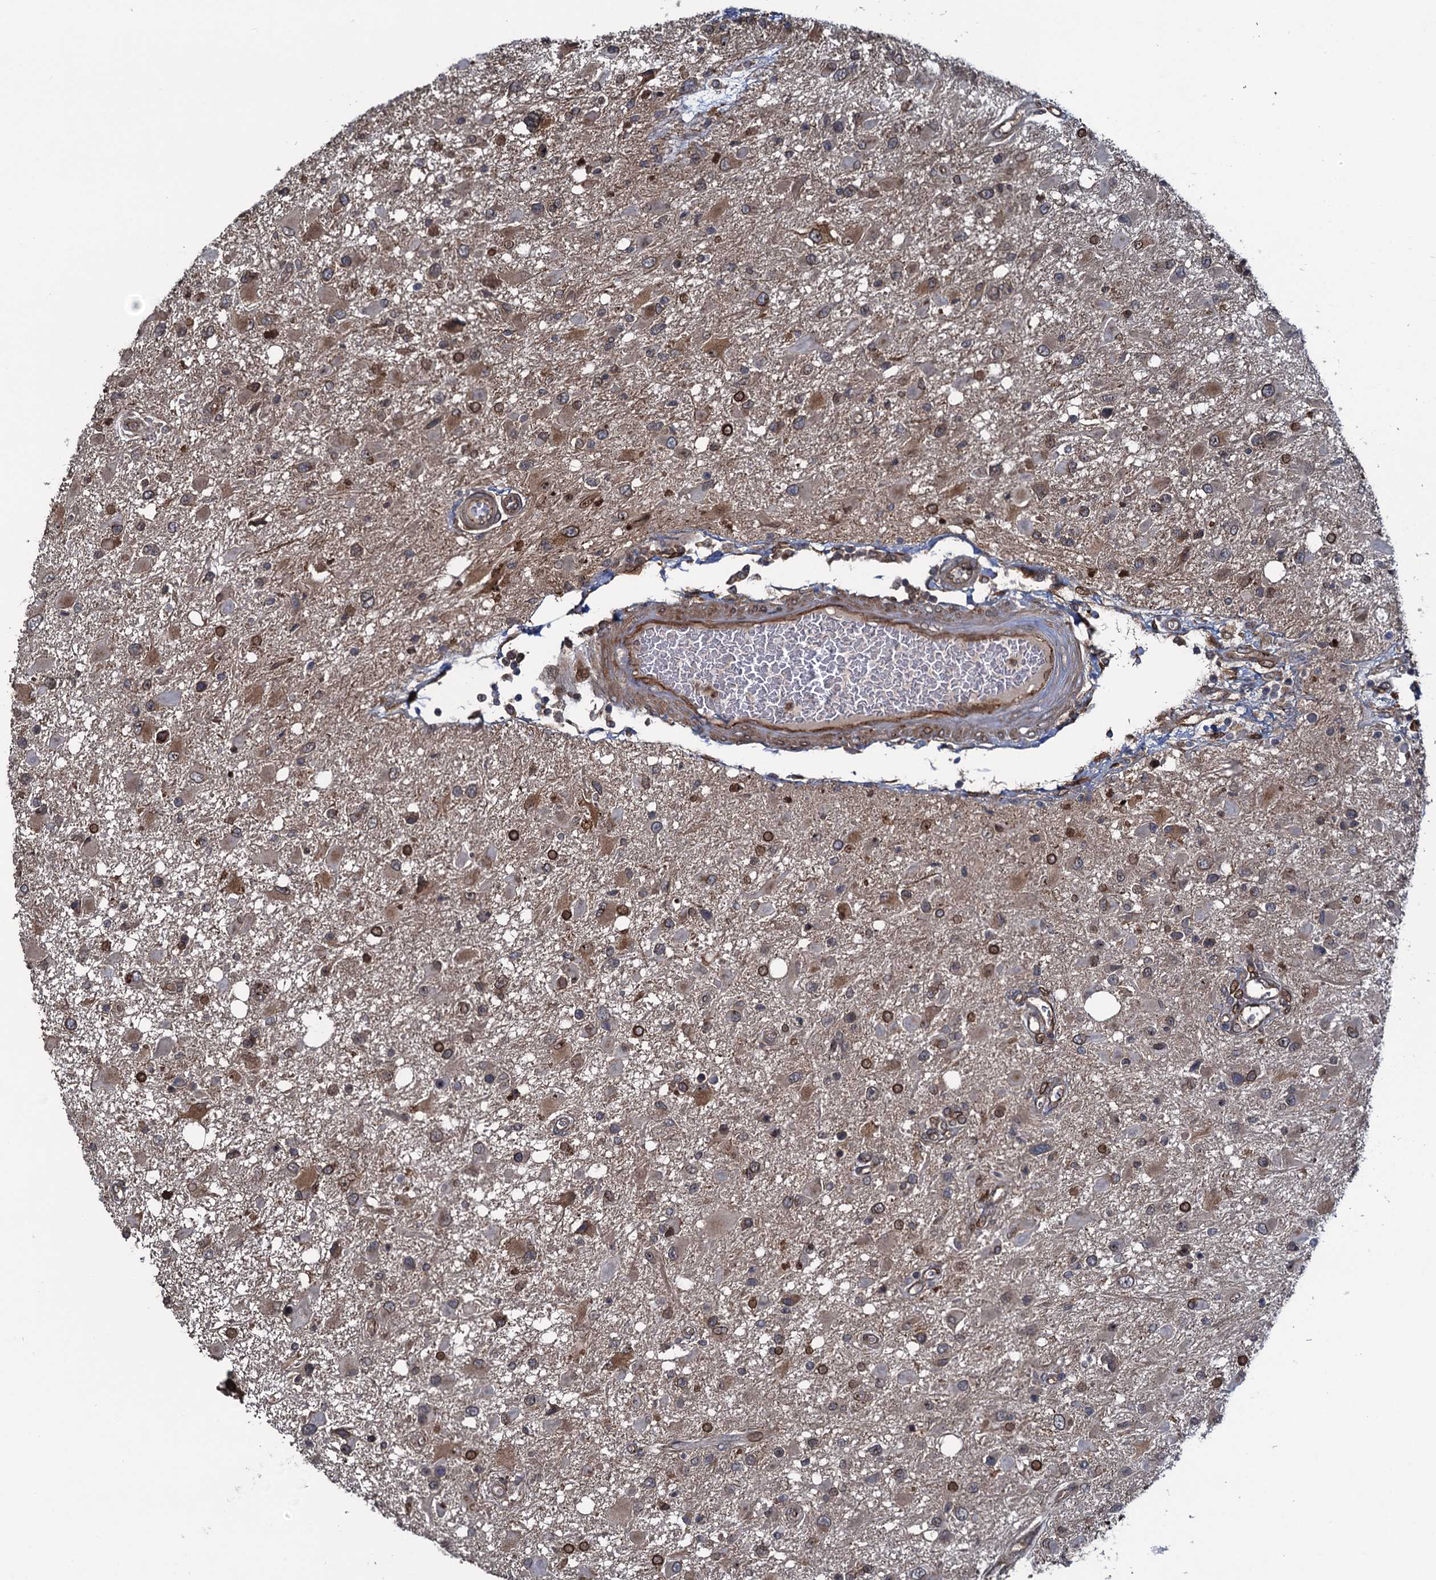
{"staining": {"intensity": "moderate", "quantity": ">75%", "location": "cytoplasmic/membranous,nuclear"}, "tissue": "glioma", "cell_type": "Tumor cells", "image_type": "cancer", "snomed": [{"axis": "morphology", "description": "Glioma, malignant, High grade"}, {"axis": "topography", "description": "Brain"}], "caption": "Moderate cytoplasmic/membranous and nuclear staining is identified in about >75% of tumor cells in high-grade glioma (malignant).", "gene": "EVX2", "patient": {"sex": "male", "age": 53}}